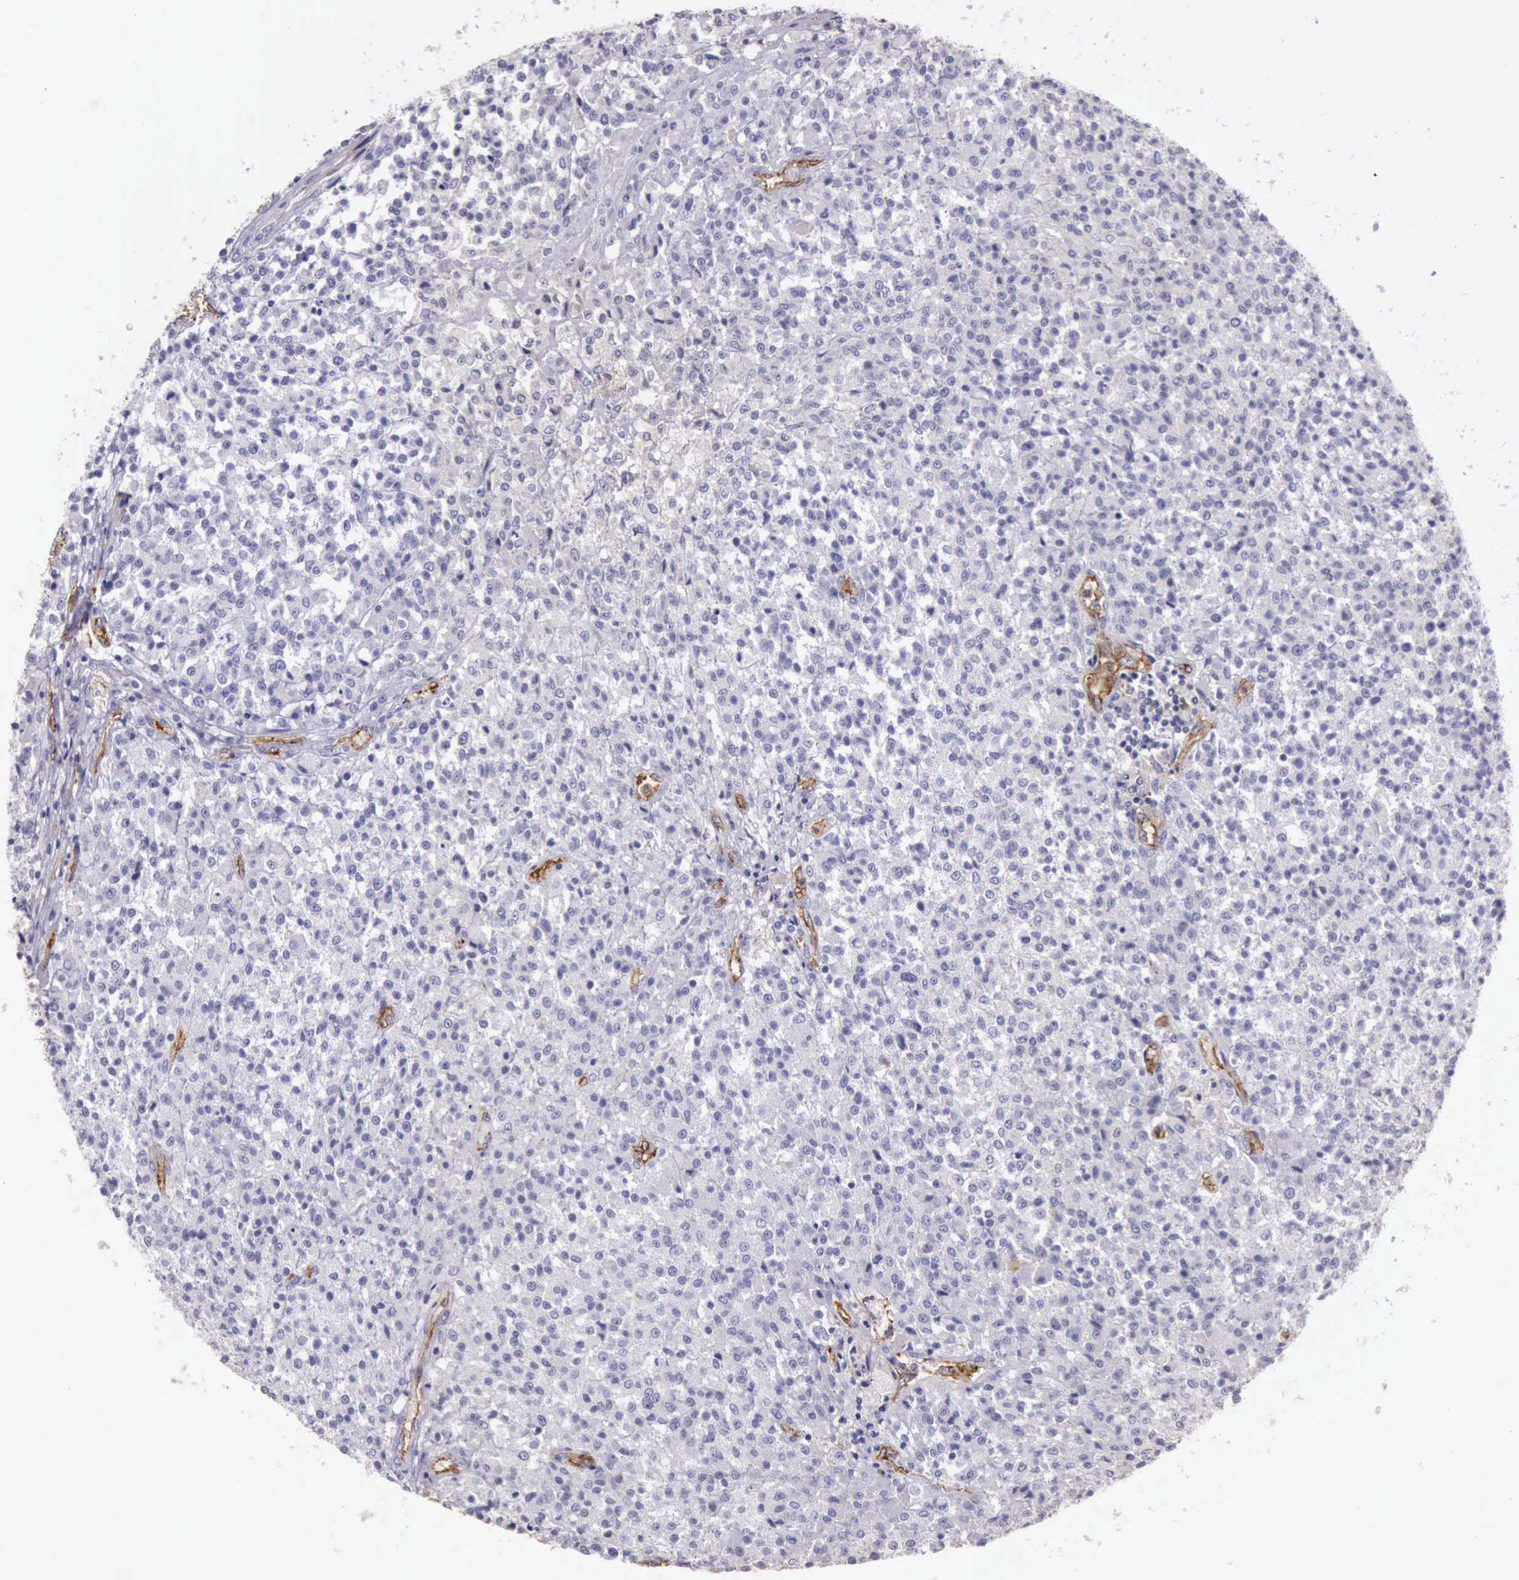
{"staining": {"intensity": "negative", "quantity": "none", "location": "none"}, "tissue": "testis cancer", "cell_type": "Tumor cells", "image_type": "cancer", "snomed": [{"axis": "morphology", "description": "Seminoma, NOS"}, {"axis": "topography", "description": "Testis"}], "caption": "Tumor cells show no significant protein expression in testis seminoma. (DAB (3,3'-diaminobenzidine) IHC visualized using brightfield microscopy, high magnification).", "gene": "TCEANC", "patient": {"sex": "male", "age": 59}}